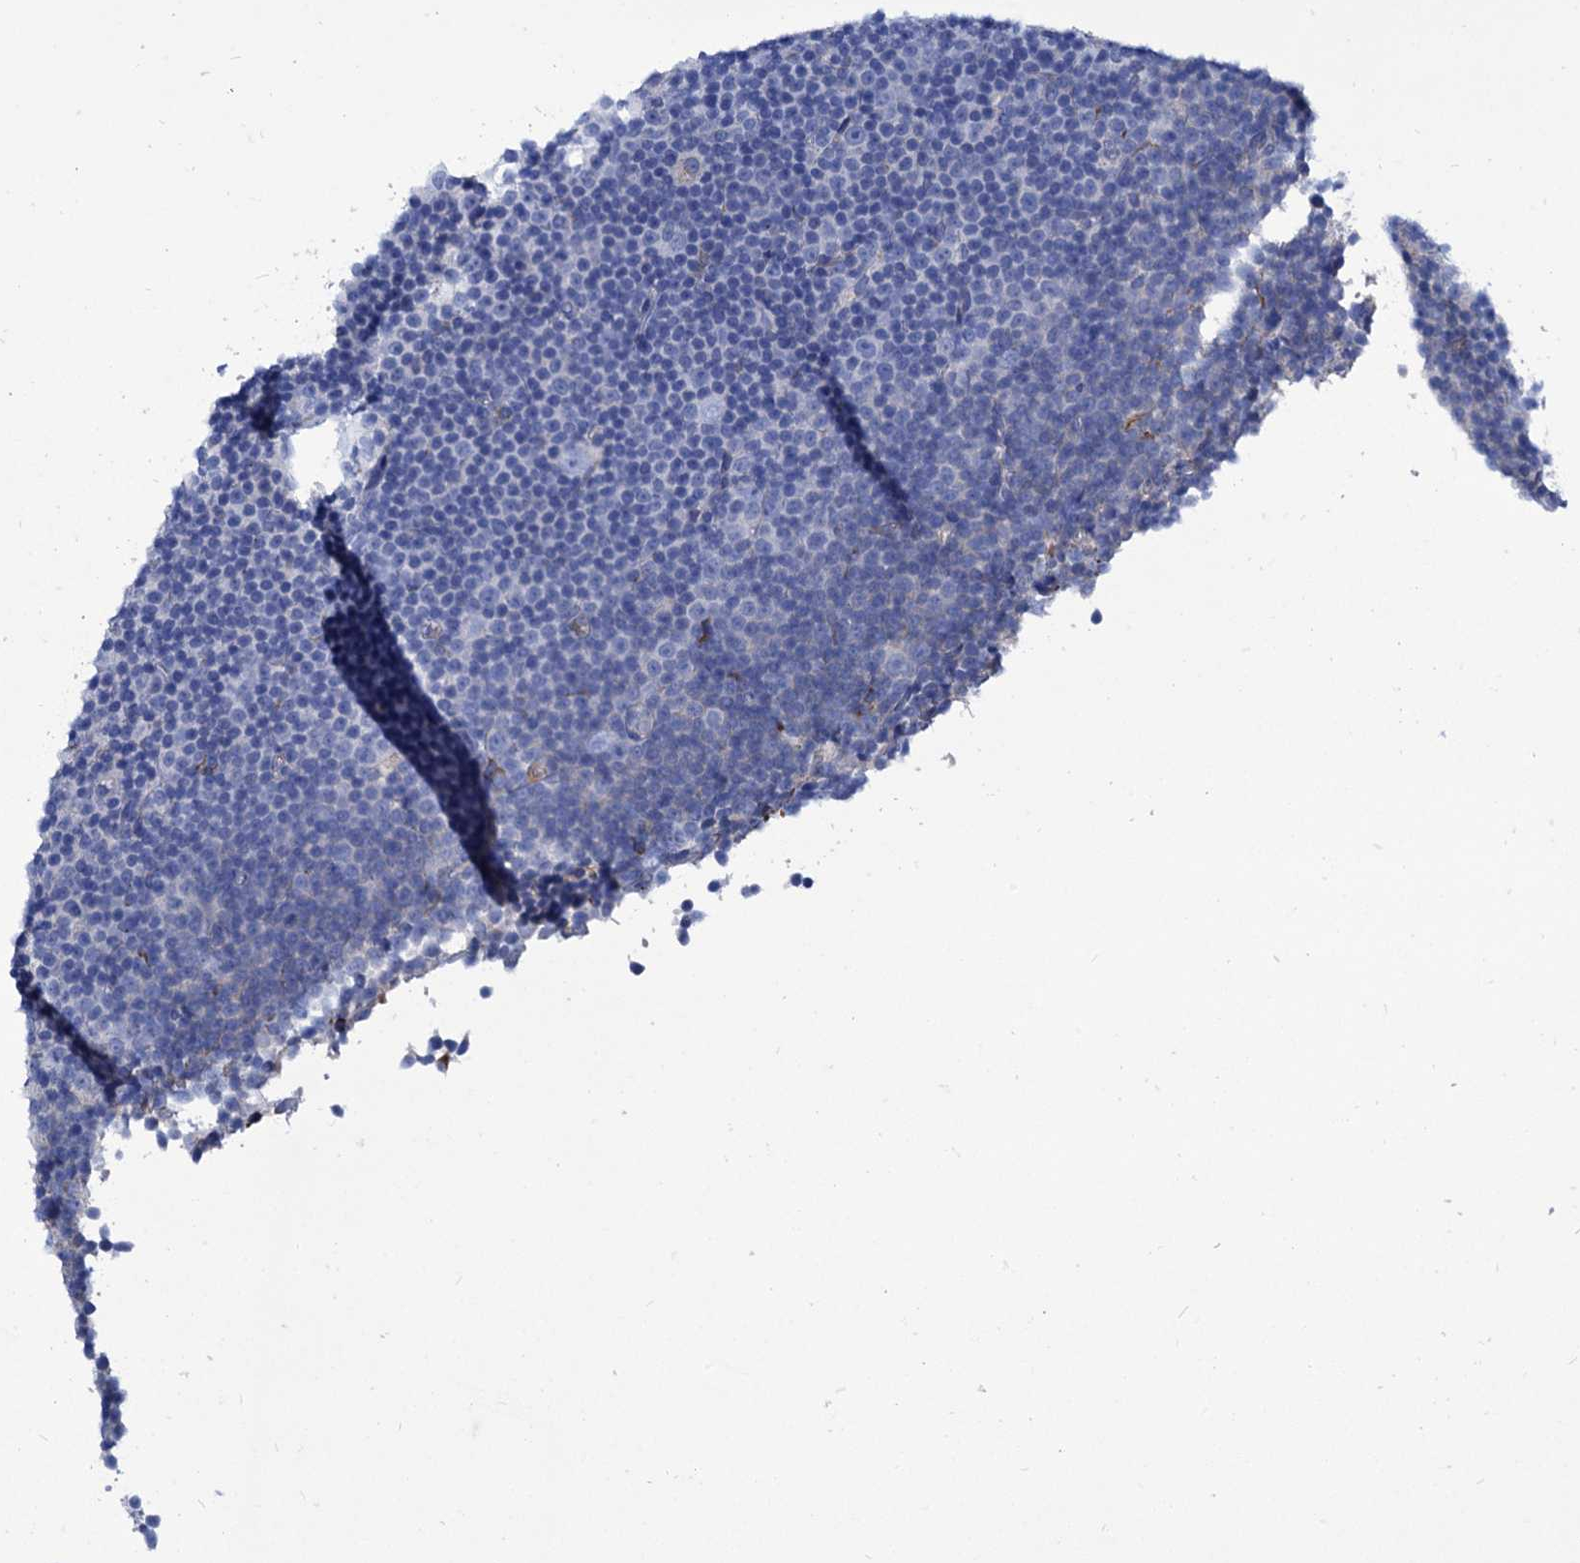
{"staining": {"intensity": "negative", "quantity": "none", "location": "none"}, "tissue": "lymphoma", "cell_type": "Tumor cells", "image_type": "cancer", "snomed": [{"axis": "morphology", "description": "Malignant lymphoma, non-Hodgkin's type, Low grade"}, {"axis": "topography", "description": "Lymph node"}], "caption": "The histopathology image reveals no staining of tumor cells in lymphoma.", "gene": "AXL", "patient": {"sex": "female", "age": 67}}